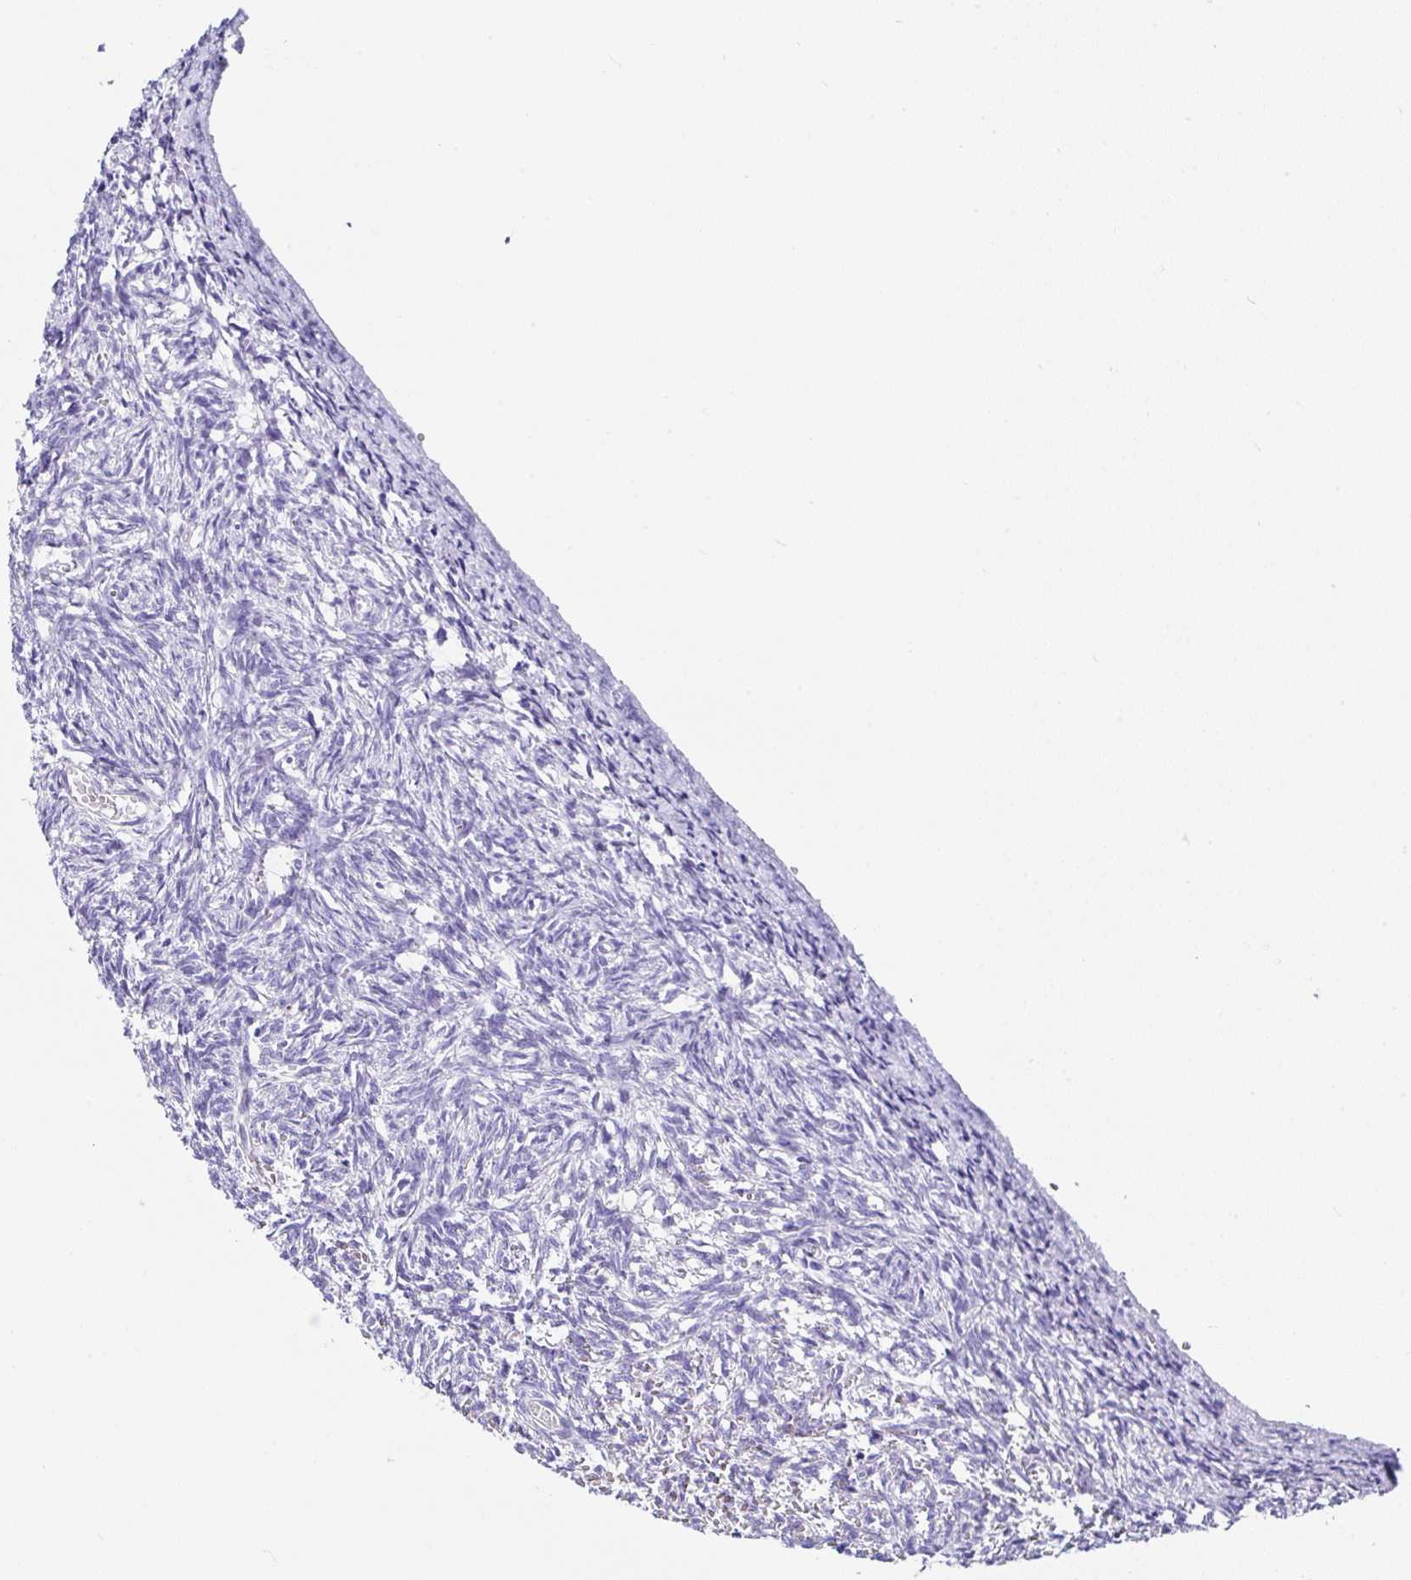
{"staining": {"intensity": "negative", "quantity": "none", "location": "none"}, "tissue": "ovary", "cell_type": "Ovarian stroma cells", "image_type": "normal", "snomed": [{"axis": "morphology", "description": "Normal tissue, NOS"}, {"axis": "topography", "description": "Ovary"}], "caption": "There is no significant expression in ovarian stroma cells of ovary.", "gene": "TMPRSS11E", "patient": {"sex": "female", "age": 67}}